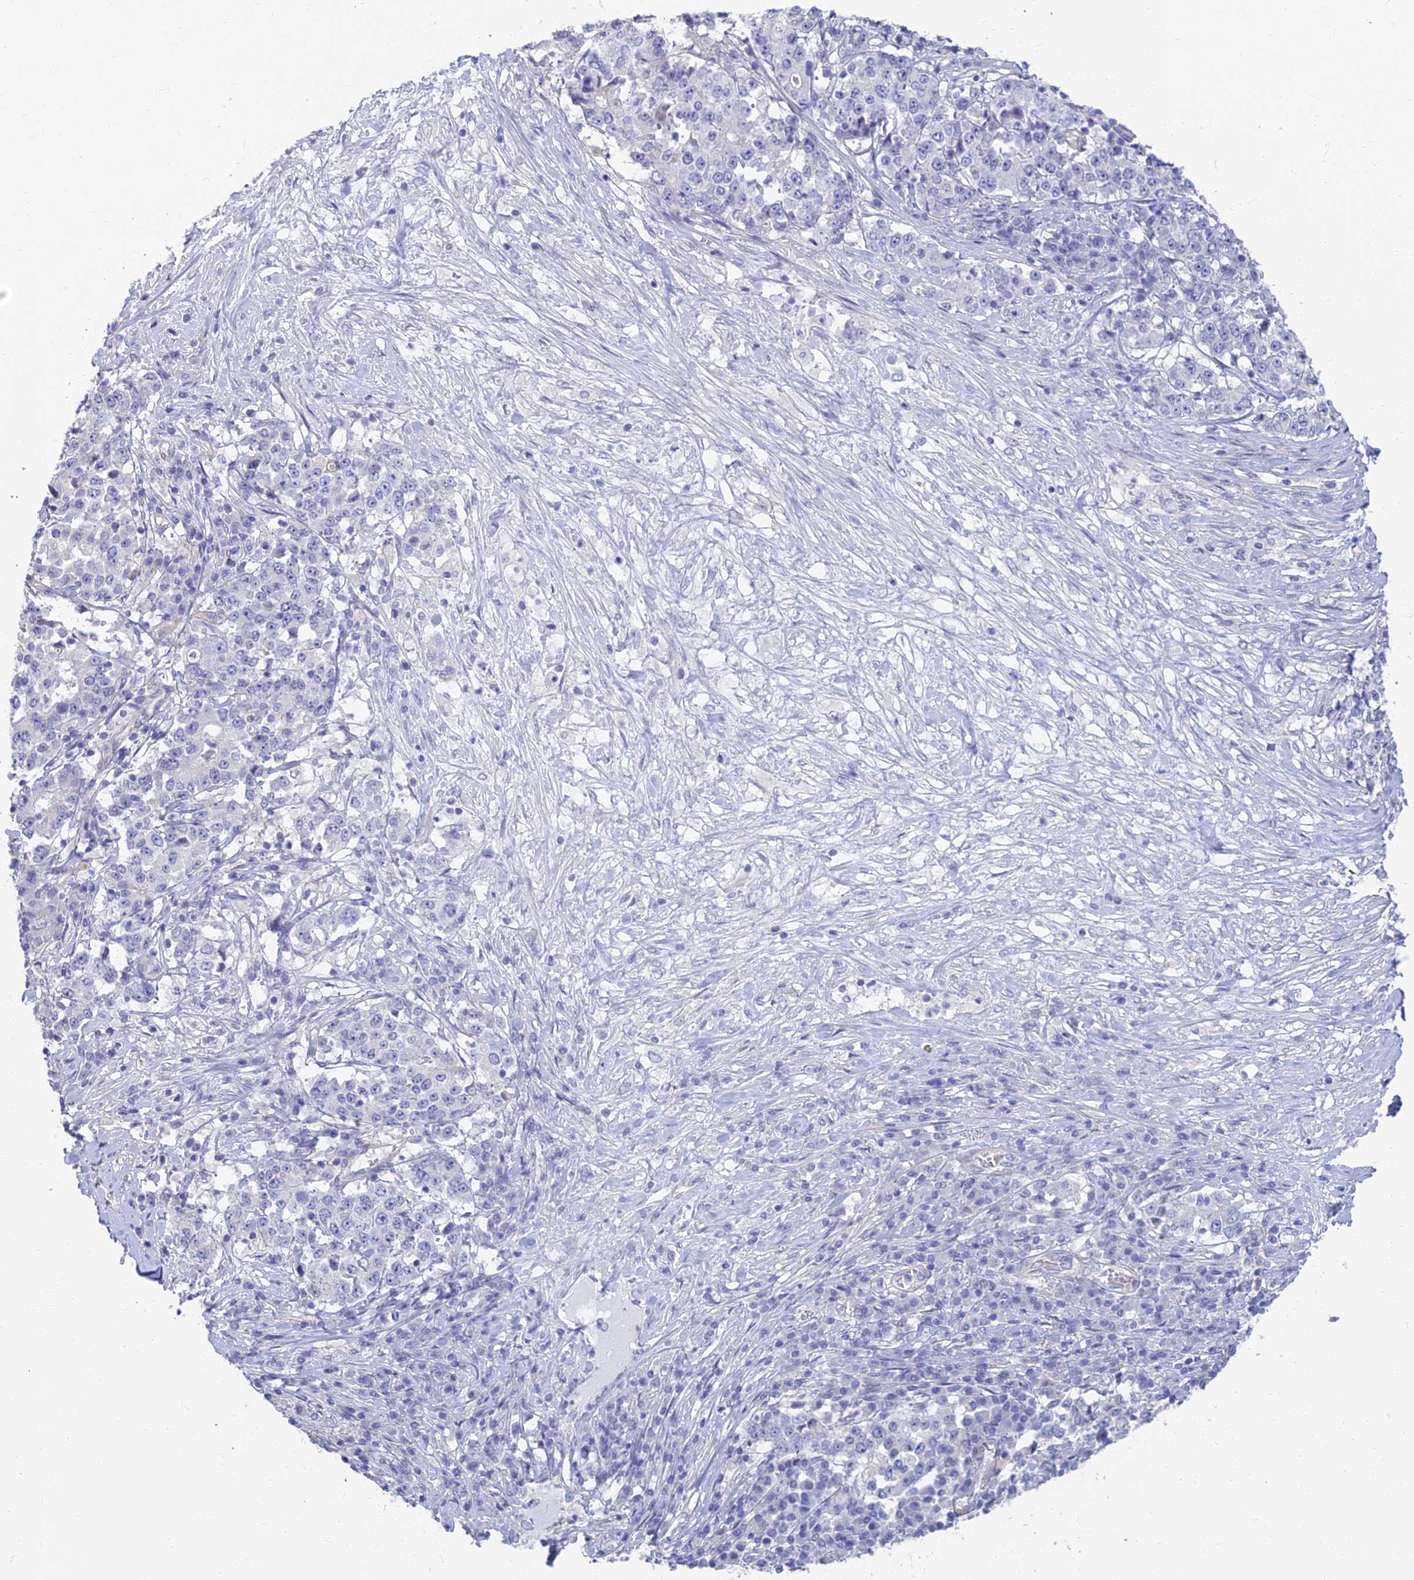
{"staining": {"intensity": "negative", "quantity": "none", "location": "none"}, "tissue": "stomach cancer", "cell_type": "Tumor cells", "image_type": "cancer", "snomed": [{"axis": "morphology", "description": "Adenocarcinoma, NOS"}, {"axis": "topography", "description": "Stomach"}], "caption": "High power microscopy image of an immunohistochemistry photomicrograph of stomach cancer, revealing no significant expression in tumor cells.", "gene": "NEURL1", "patient": {"sex": "male", "age": 59}}